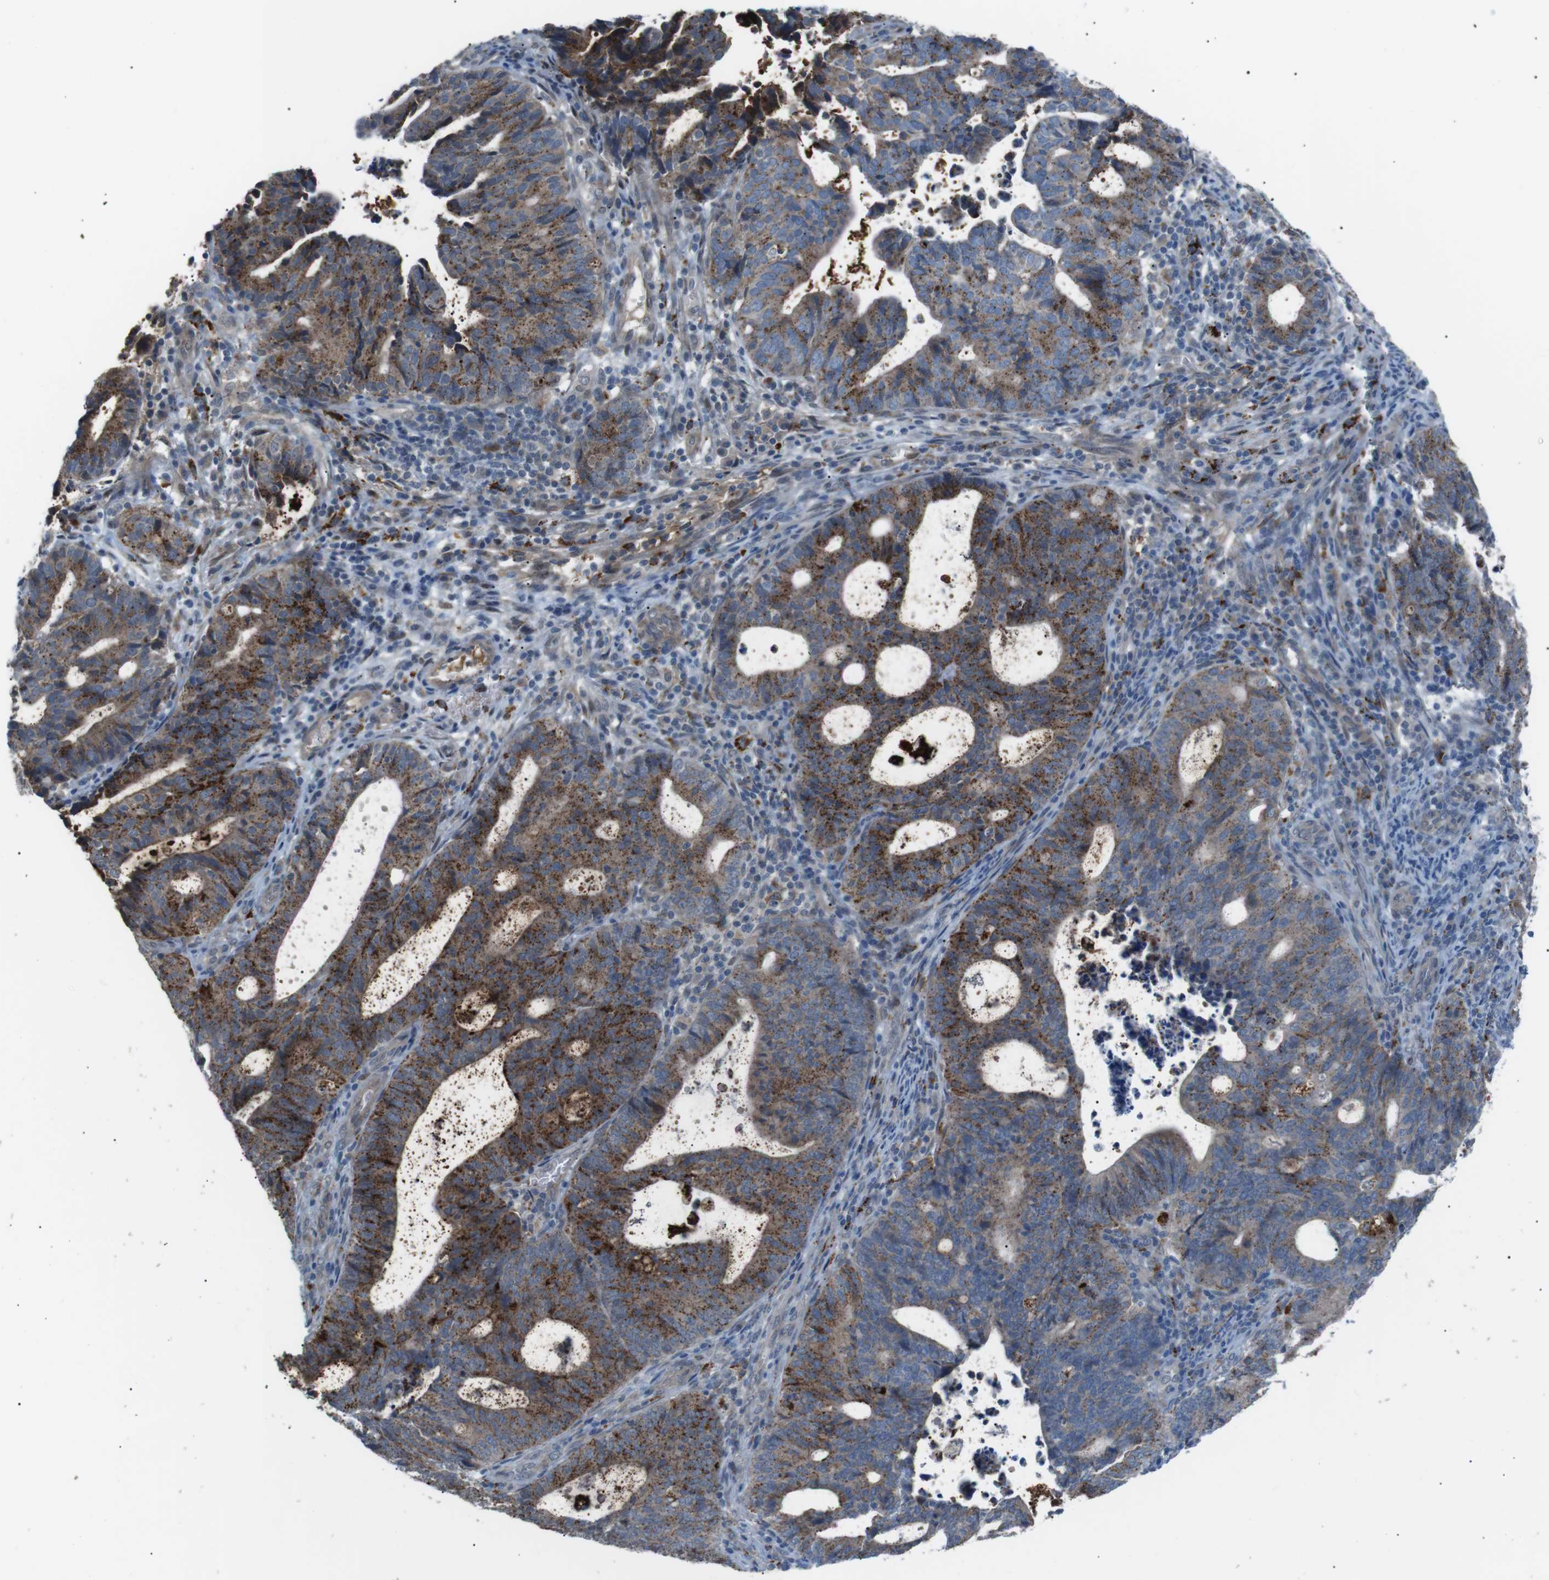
{"staining": {"intensity": "moderate", "quantity": ">75%", "location": "cytoplasmic/membranous"}, "tissue": "endometrial cancer", "cell_type": "Tumor cells", "image_type": "cancer", "snomed": [{"axis": "morphology", "description": "Adenocarcinoma, NOS"}, {"axis": "topography", "description": "Uterus"}], "caption": "Approximately >75% of tumor cells in human endometrial adenocarcinoma reveal moderate cytoplasmic/membranous protein expression as visualized by brown immunohistochemical staining.", "gene": "B4GALNT2", "patient": {"sex": "female", "age": 83}}